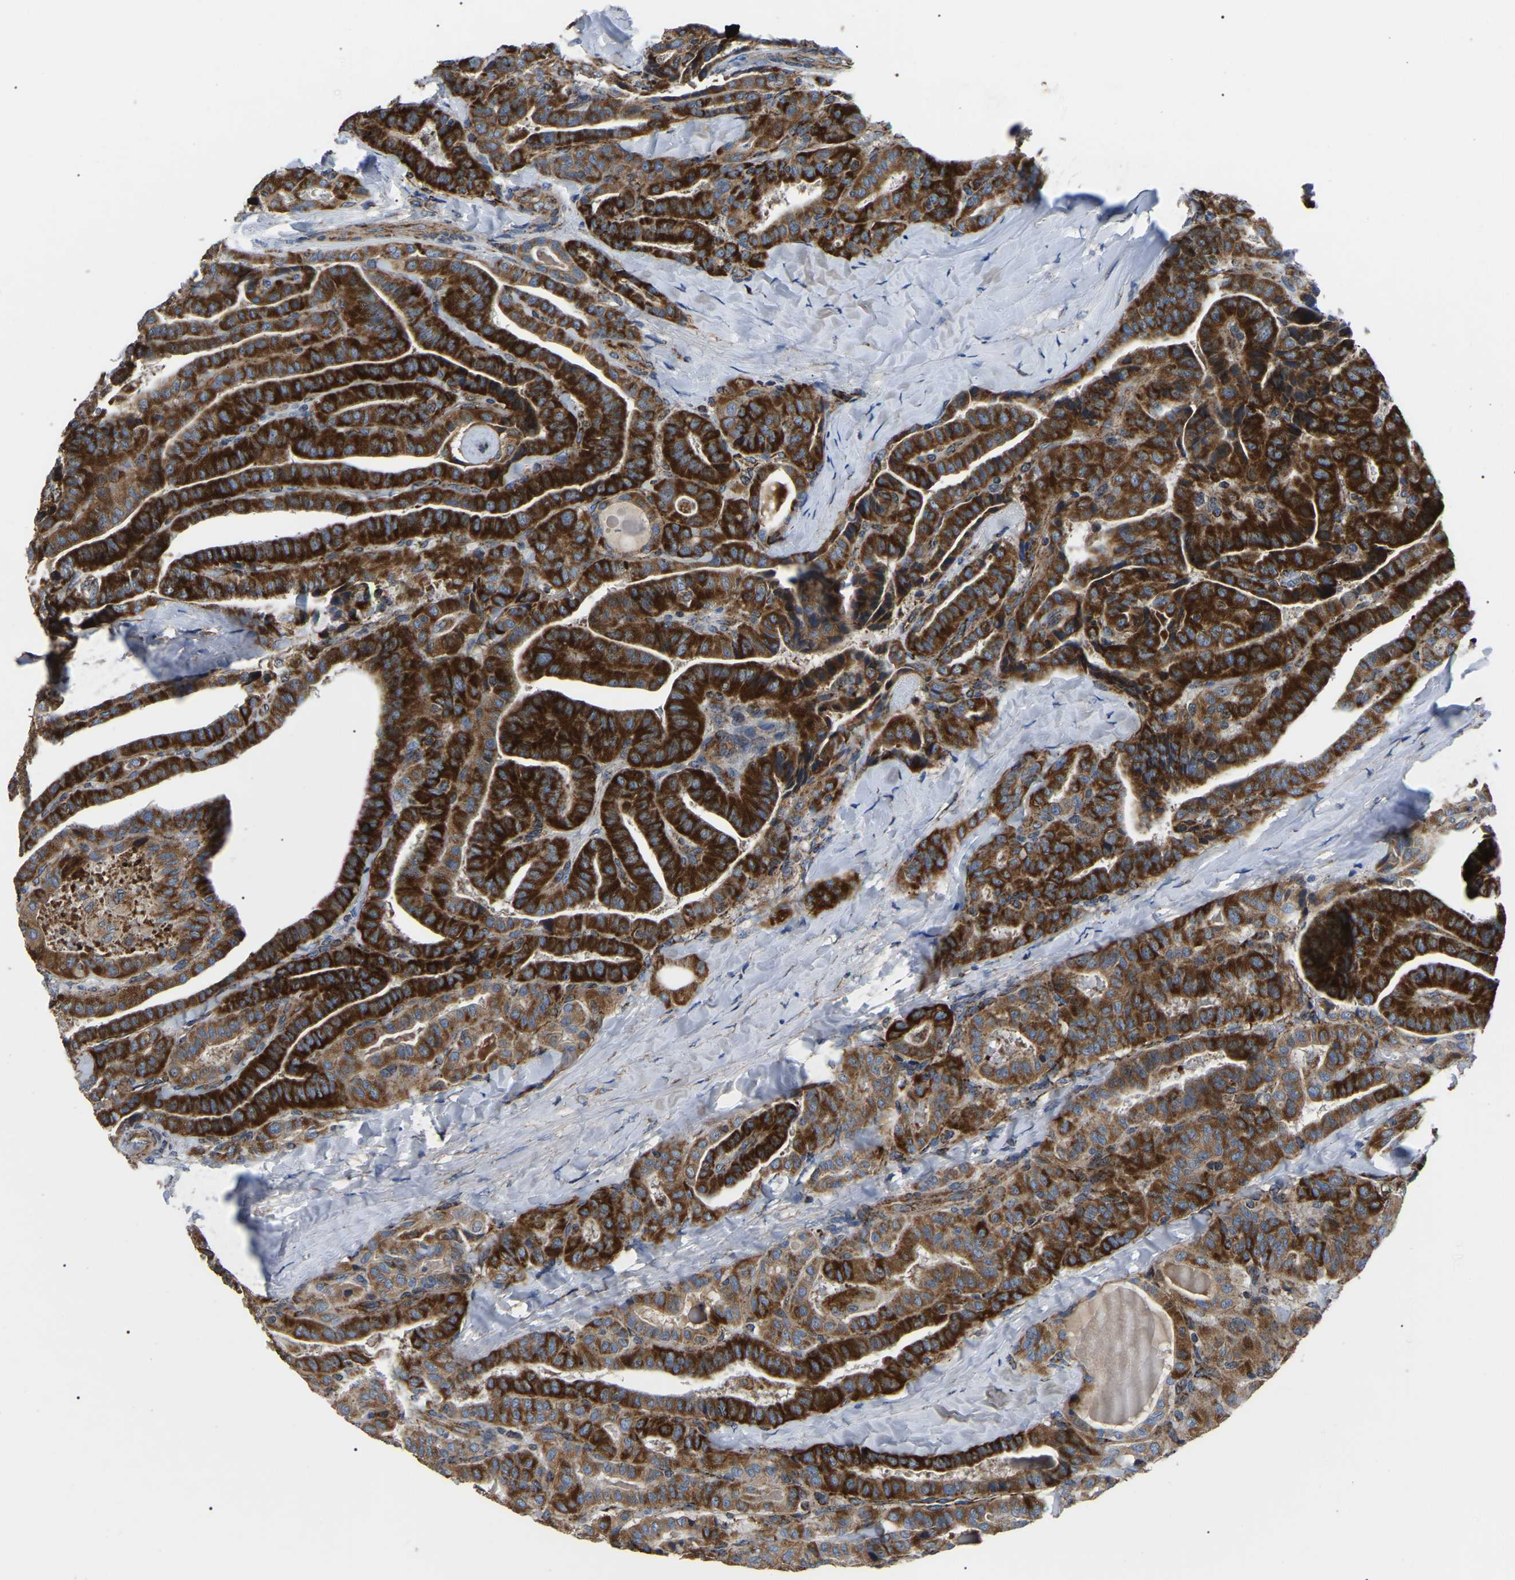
{"staining": {"intensity": "strong", "quantity": ">75%", "location": "cytoplasmic/membranous"}, "tissue": "thyroid cancer", "cell_type": "Tumor cells", "image_type": "cancer", "snomed": [{"axis": "morphology", "description": "Papillary adenocarcinoma, NOS"}, {"axis": "topography", "description": "Thyroid gland"}], "caption": "The micrograph demonstrates staining of thyroid papillary adenocarcinoma, revealing strong cytoplasmic/membranous protein expression (brown color) within tumor cells. (Brightfield microscopy of DAB IHC at high magnification).", "gene": "PPM1E", "patient": {"sex": "male", "age": 77}}